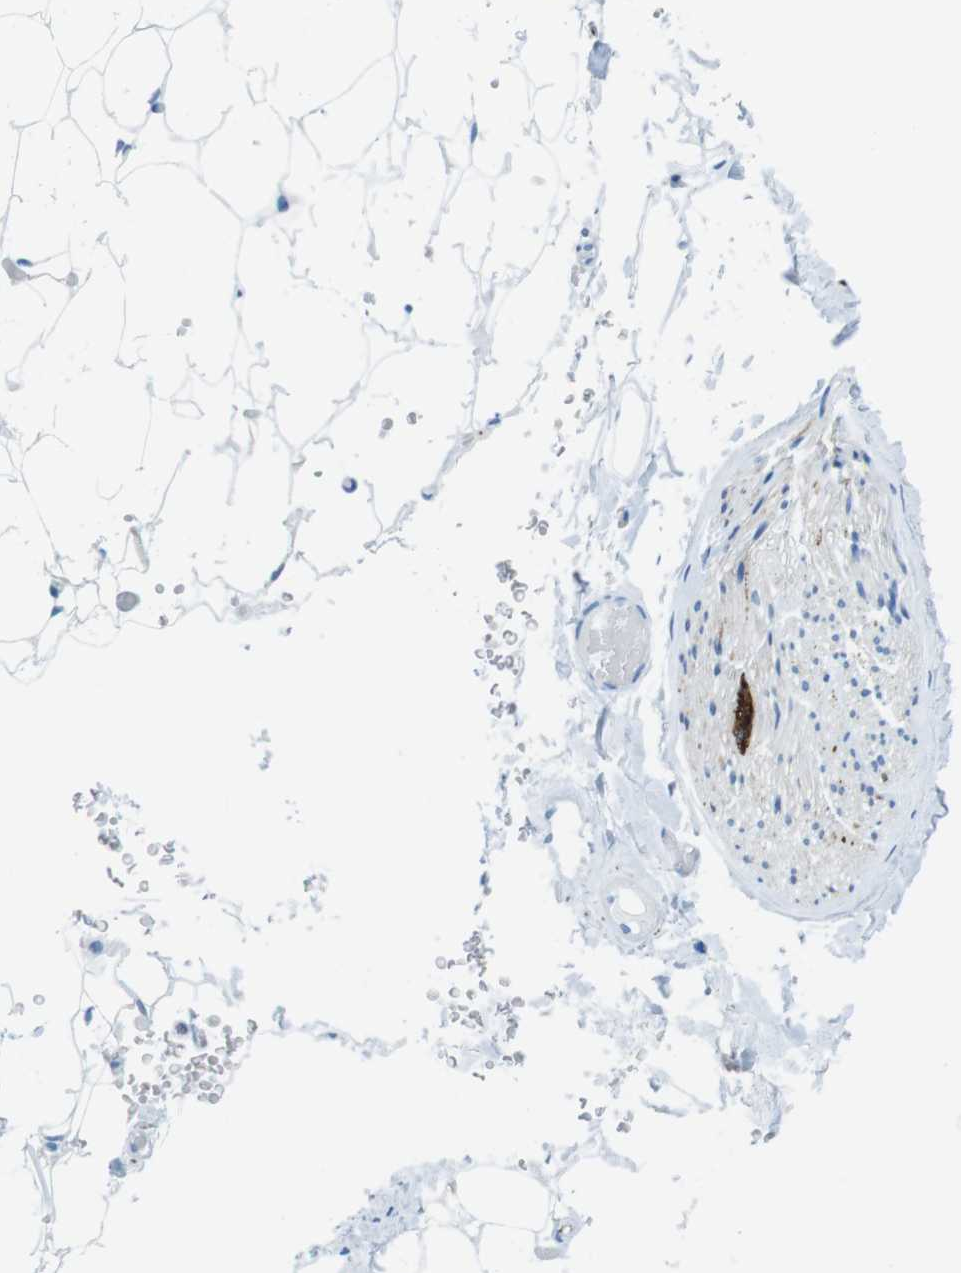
{"staining": {"intensity": "negative", "quantity": "none", "location": "none"}, "tissue": "adipose tissue", "cell_type": "Adipocytes", "image_type": "normal", "snomed": [{"axis": "morphology", "description": "Normal tissue, NOS"}, {"axis": "topography", "description": "Peripheral nerve tissue"}], "caption": "A high-resolution micrograph shows immunohistochemistry (IHC) staining of normal adipose tissue, which shows no significant positivity in adipocytes.", "gene": "GAP43", "patient": {"sex": "male", "age": 70}}